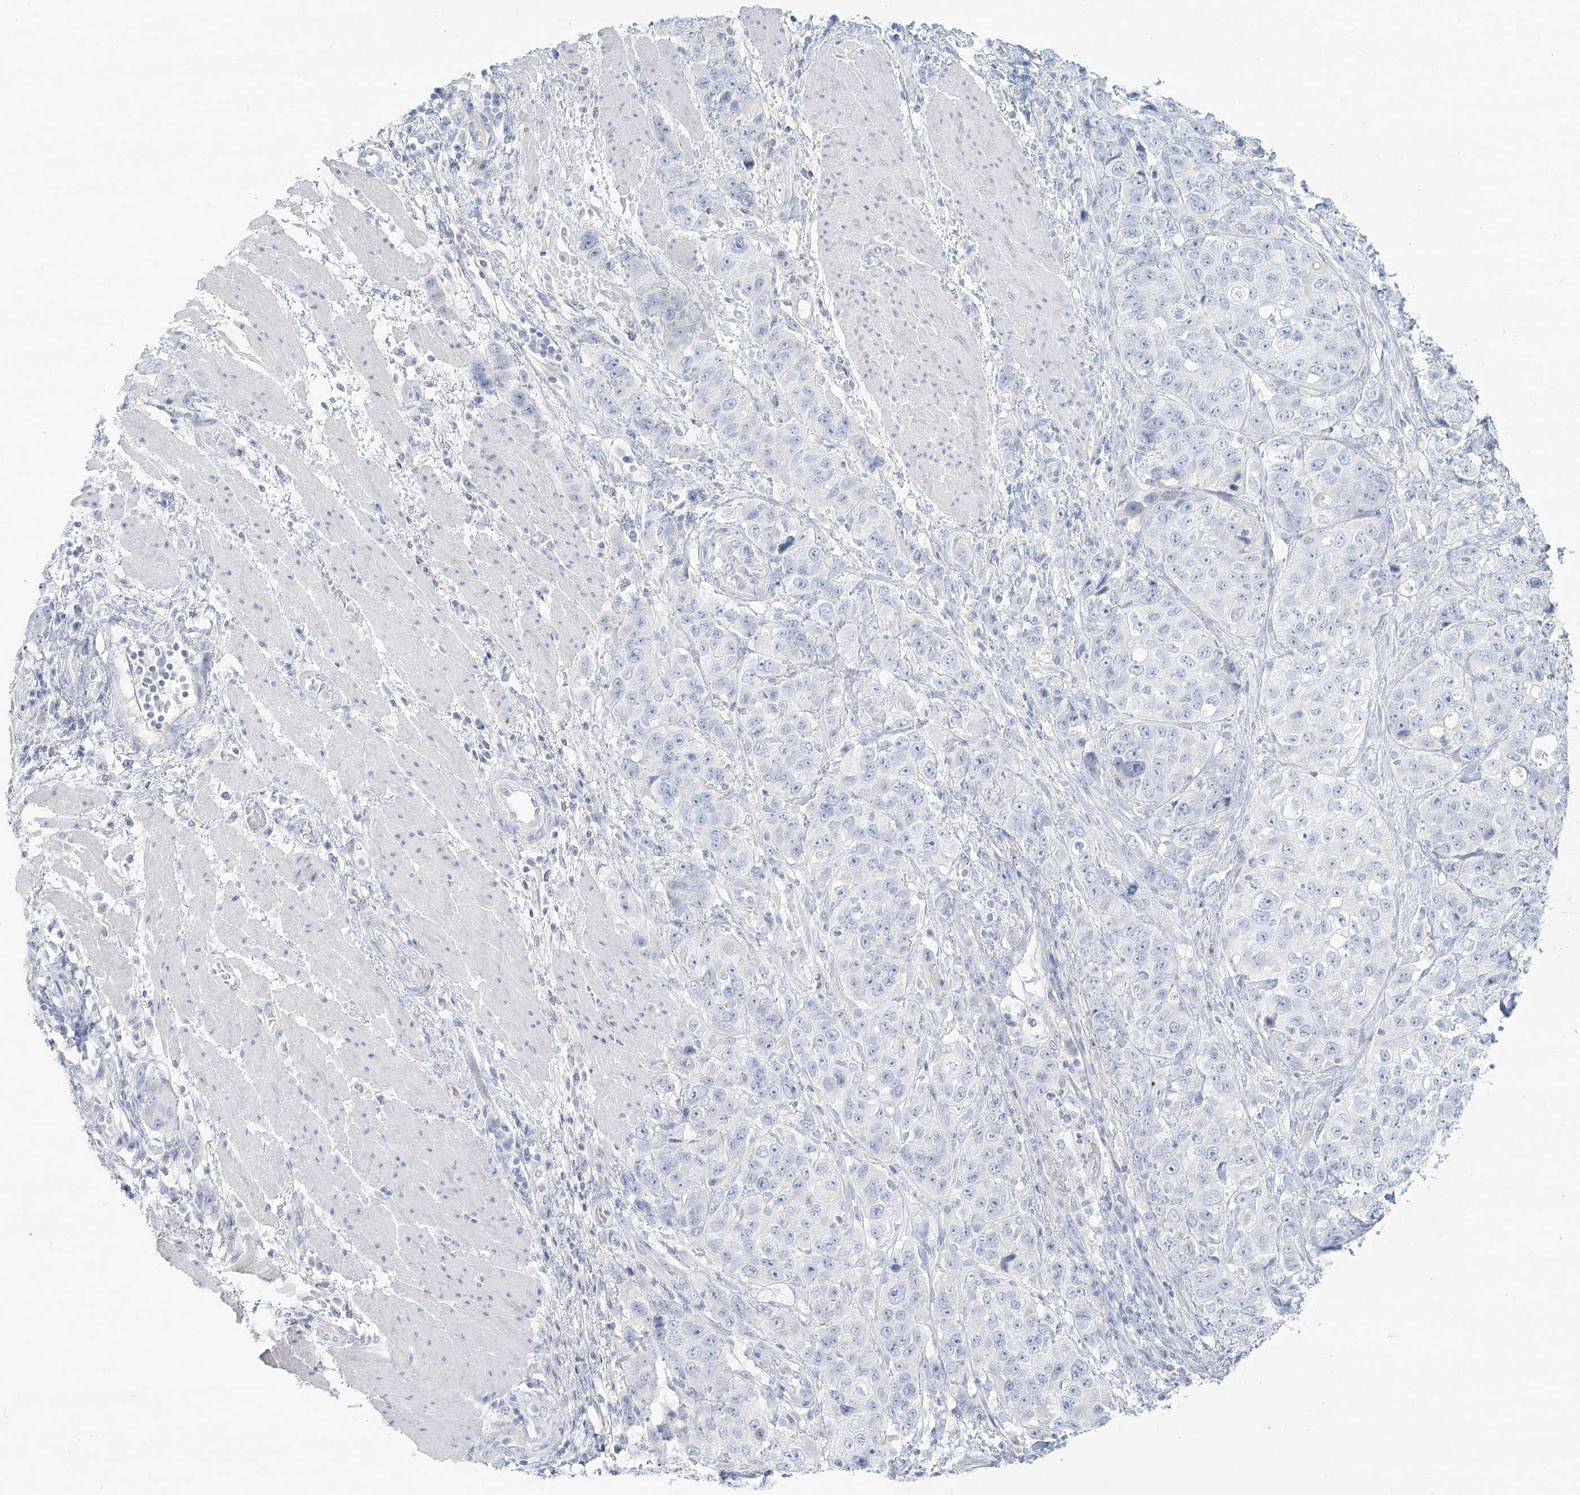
{"staining": {"intensity": "negative", "quantity": "none", "location": "none"}, "tissue": "stomach cancer", "cell_type": "Tumor cells", "image_type": "cancer", "snomed": [{"axis": "morphology", "description": "Adenocarcinoma, NOS"}, {"axis": "topography", "description": "Stomach"}], "caption": "Immunohistochemistry image of neoplastic tissue: stomach cancer (adenocarcinoma) stained with DAB exhibits no significant protein staining in tumor cells. (DAB (3,3'-diaminobenzidine) immunohistochemistry visualized using brightfield microscopy, high magnification).", "gene": "DMGDH", "patient": {"sex": "male", "age": 48}}